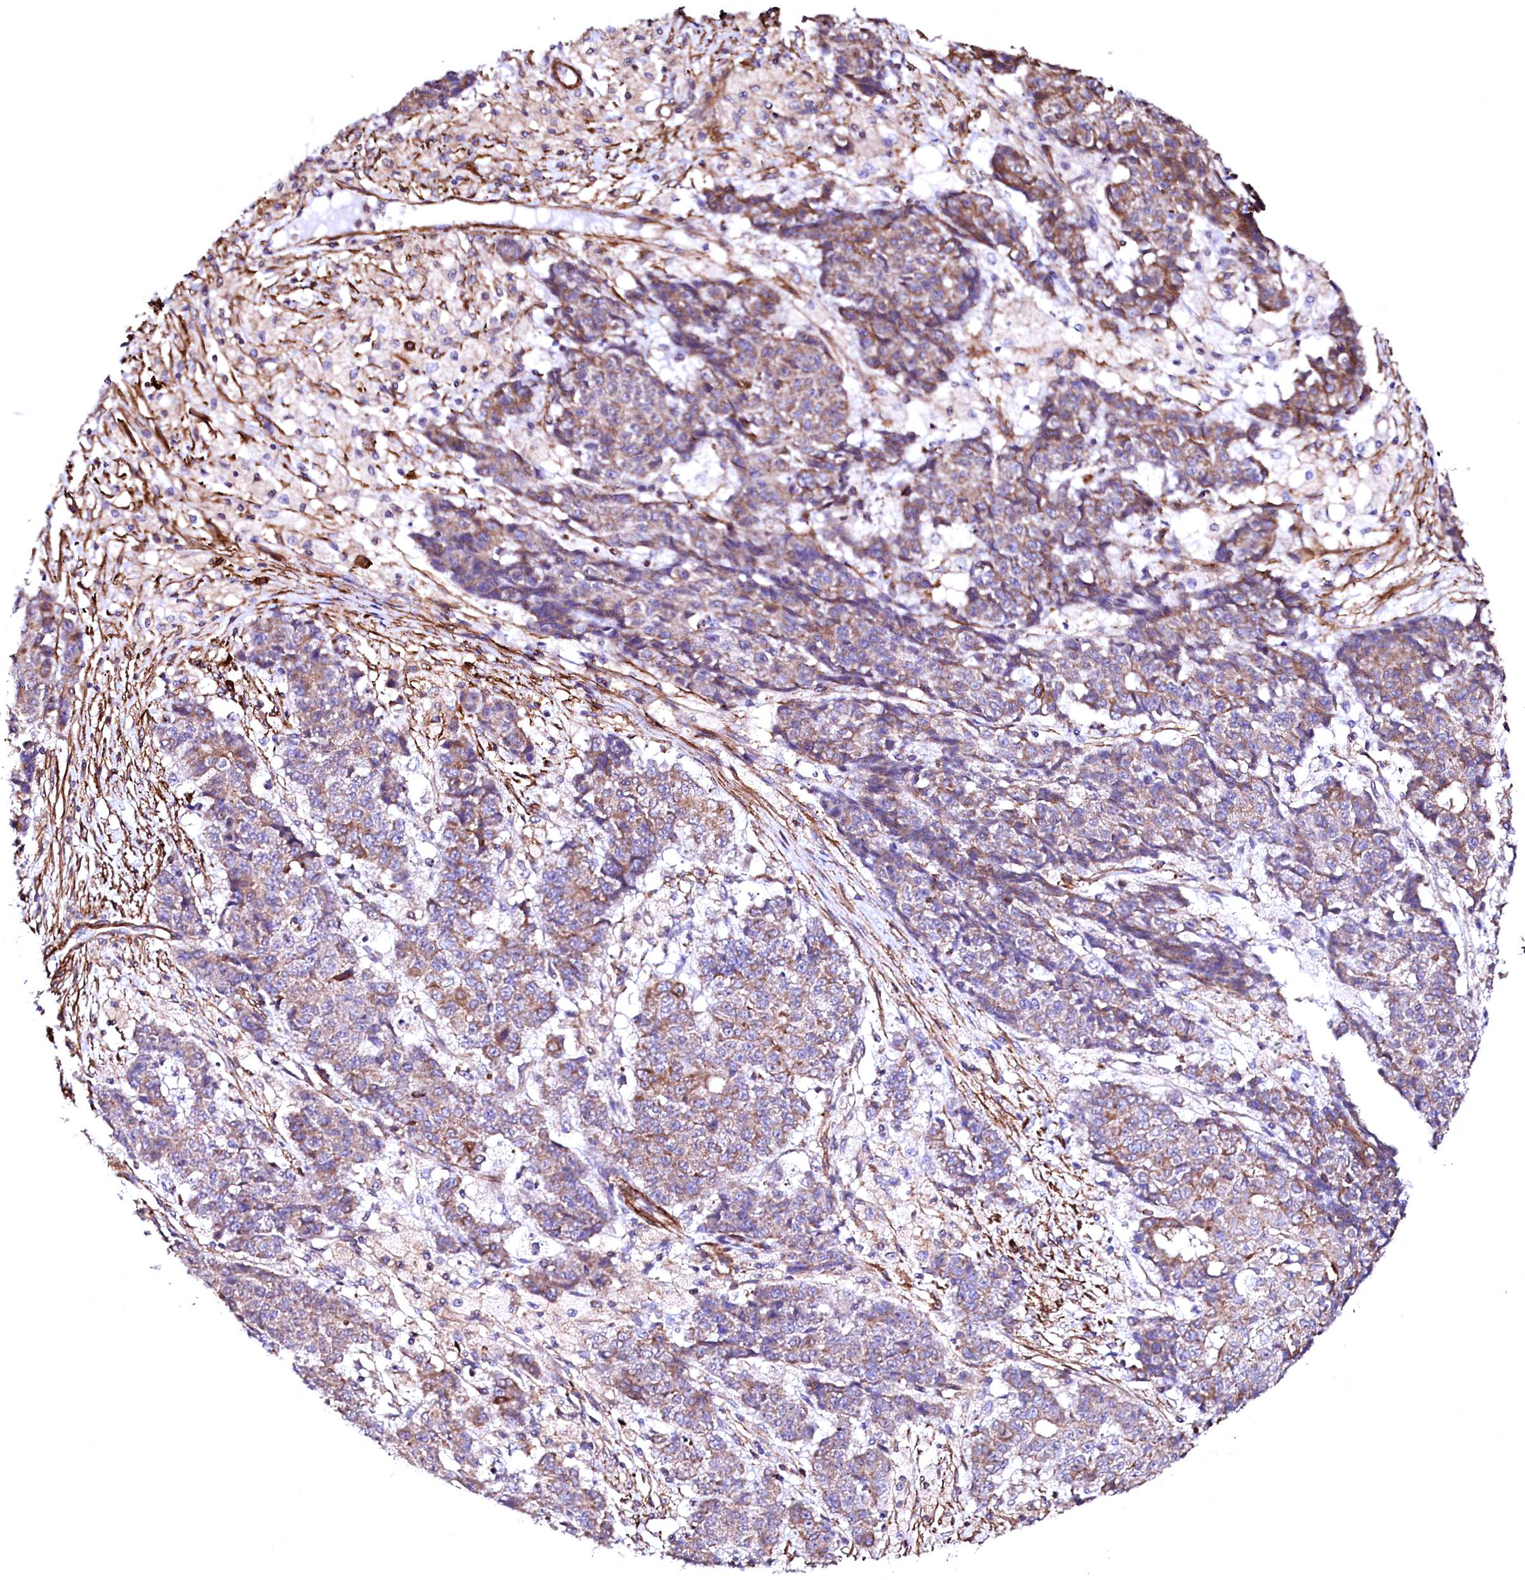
{"staining": {"intensity": "weak", "quantity": "25%-75%", "location": "cytoplasmic/membranous"}, "tissue": "ovarian cancer", "cell_type": "Tumor cells", "image_type": "cancer", "snomed": [{"axis": "morphology", "description": "Carcinoma, endometroid"}, {"axis": "topography", "description": "Ovary"}], "caption": "Immunohistochemistry (DAB) staining of human endometroid carcinoma (ovarian) demonstrates weak cytoplasmic/membranous protein staining in about 25%-75% of tumor cells.", "gene": "GPR176", "patient": {"sex": "female", "age": 42}}